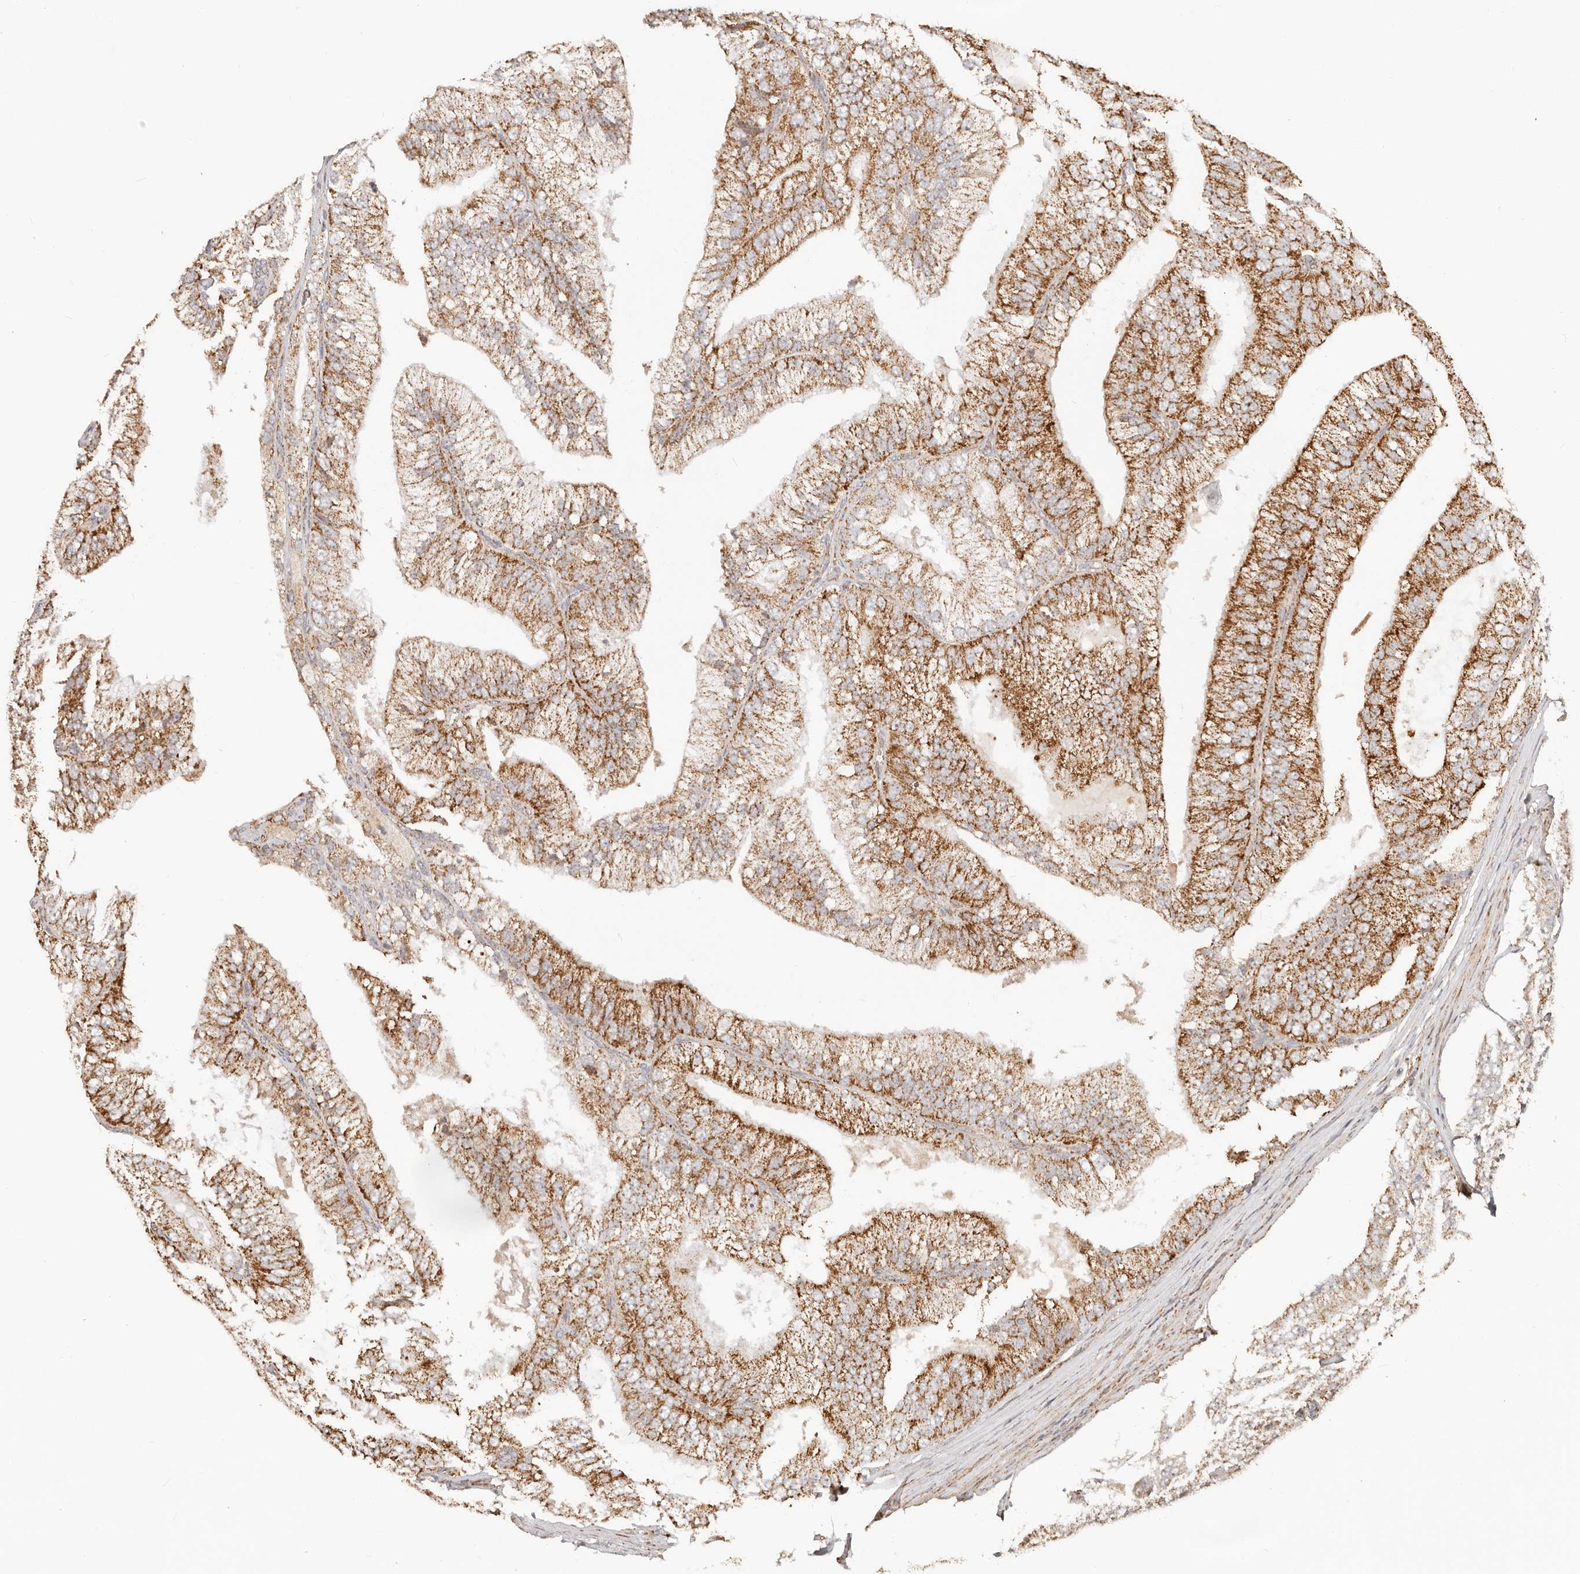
{"staining": {"intensity": "moderate", "quantity": ">75%", "location": "cytoplasmic/membranous"}, "tissue": "prostate cancer", "cell_type": "Tumor cells", "image_type": "cancer", "snomed": [{"axis": "morphology", "description": "Adenocarcinoma, High grade"}, {"axis": "topography", "description": "Prostate"}], "caption": "Immunohistochemical staining of human prostate high-grade adenocarcinoma demonstrates moderate cytoplasmic/membranous protein expression in approximately >75% of tumor cells.", "gene": "NDUFB11", "patient": {"sex": "male", "age": 58}}